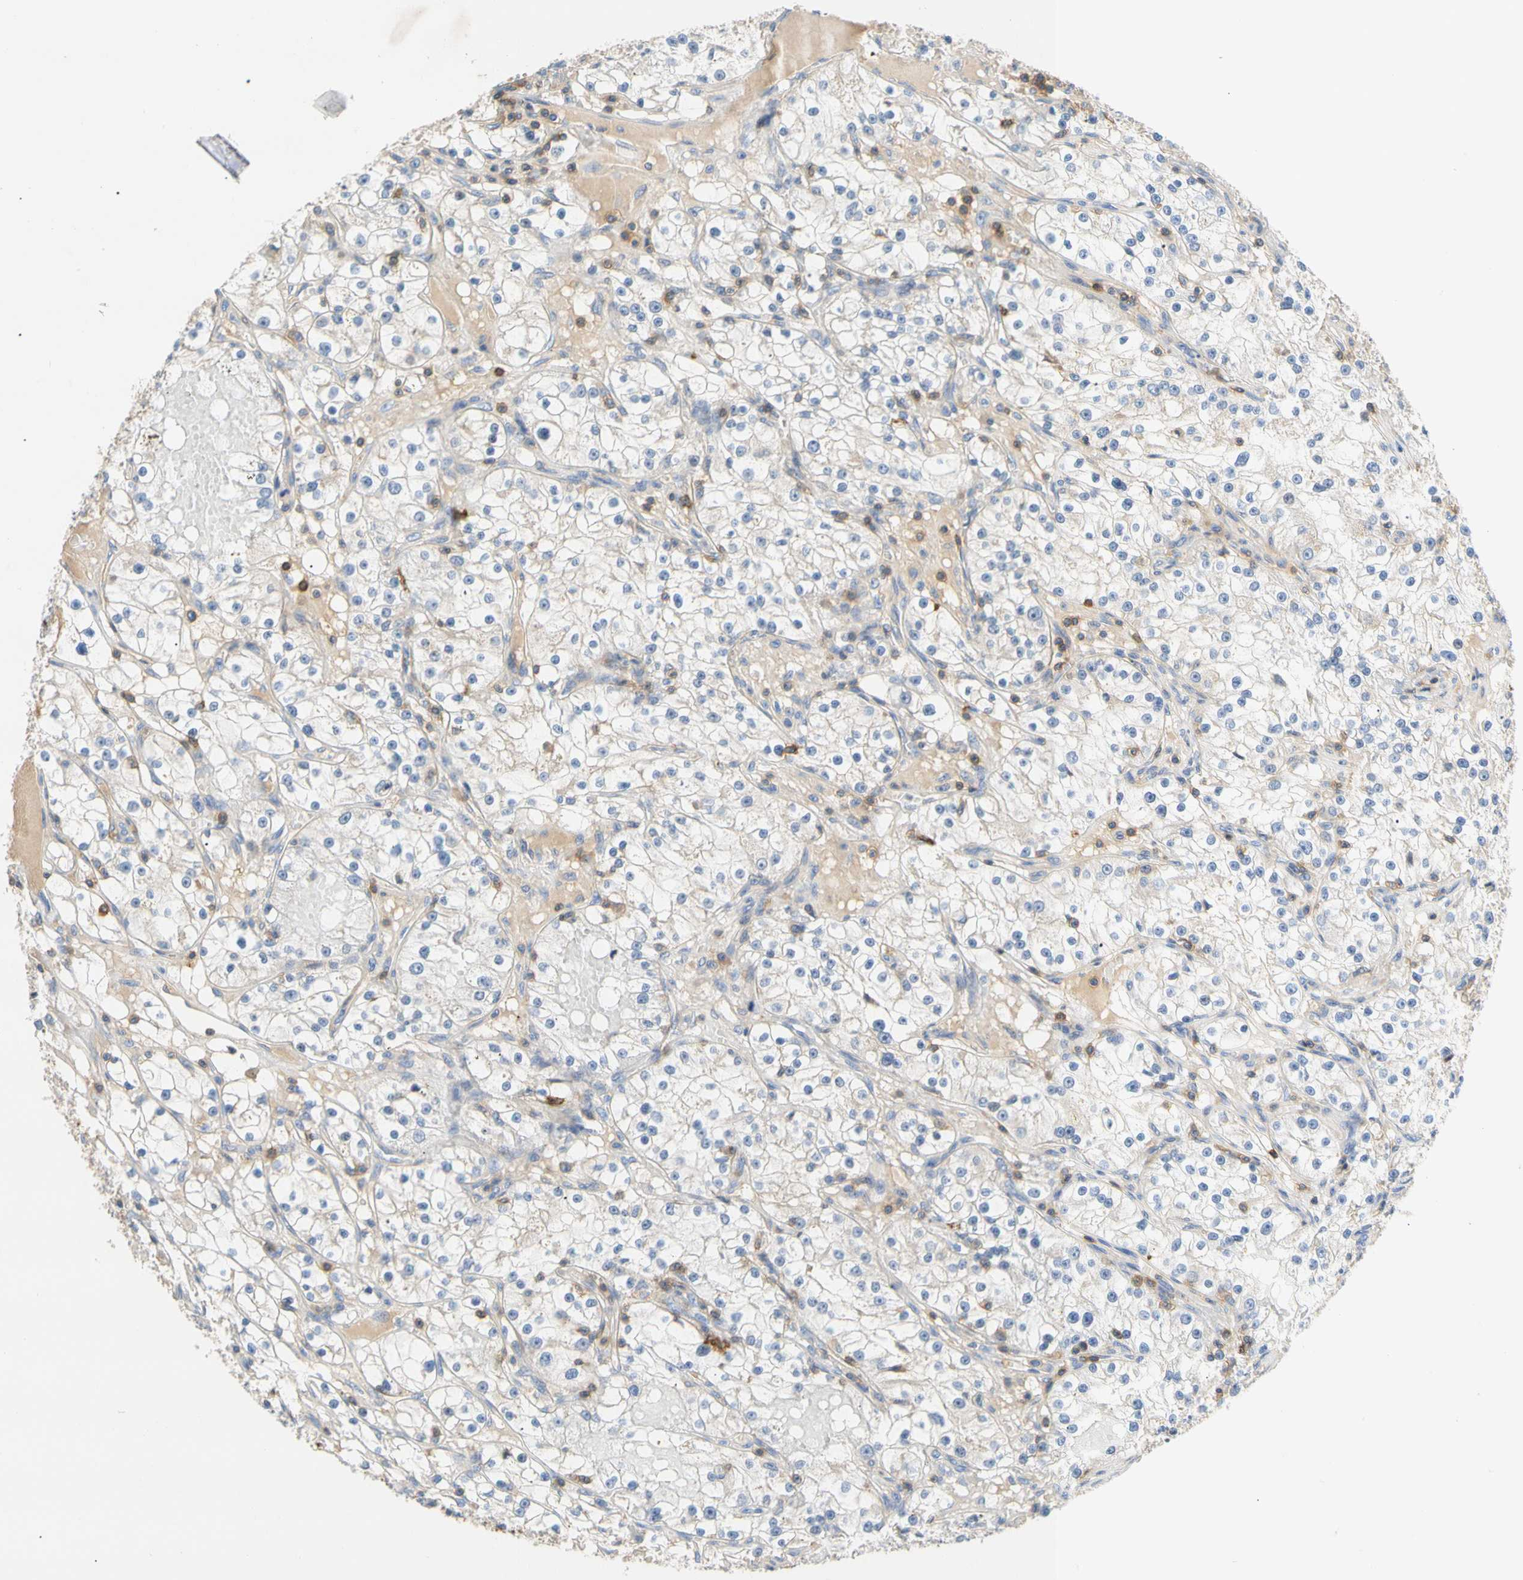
{"staining": {"intensity": "negative", "quantity": "none", "location": "none"}, "tissue": "renal cancer", "cell_type": "Tumor cells", "image_type": "cancer", "snomed": [{"axis": "morphology", "description": "Adenocarcinoma, NOS"}, {"axis": "topography", "description": "Kidney"}], "caption": "IHC image of neoplastic tissue: human adenocarcinoma (renal) stained with DAB displays no significant protein positivity in tumor cells.", "gene": "TNFRSF18", "patient": {"sex": "male", "age": 56}}